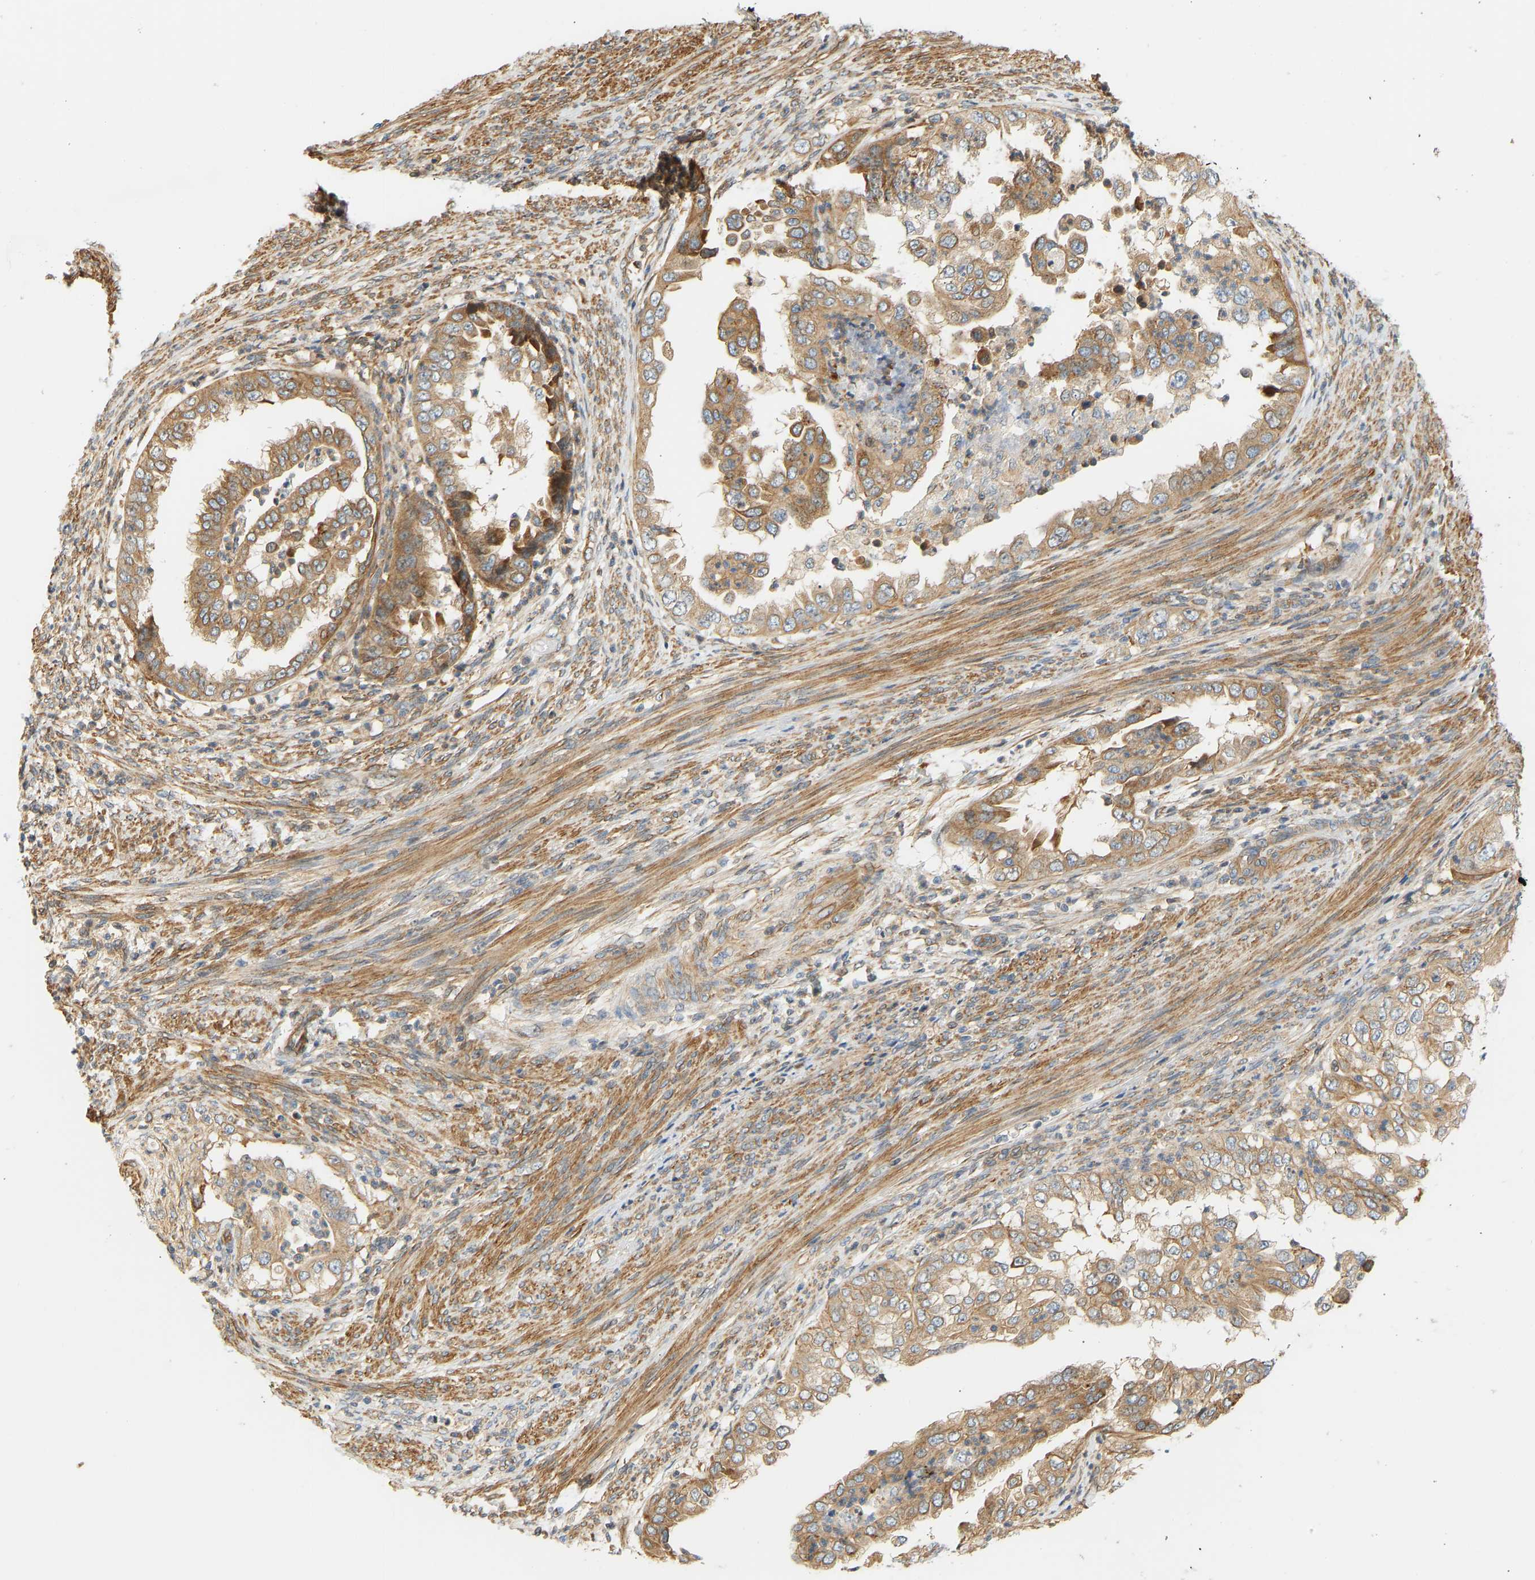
{"staining": {"intensity": "moderate", "quantity": "25%-75%", "location": "cytoplasmic/membranous"}, "tissue": "endometrial cancer", "cell_type": "Tumor cells", "image_type": "cancer", "snomed": [{"axis": "morphology", "description": "Adenocarcinoma, NOS"}, {"axis": "topography", "description": "Endometrium"}], "caption": "IHC of human endometrial cancer demonstrates medium levels of moderate cytoplasmic/membranous expression in approximately 25%-75% of tumor cells.", "gene": "CEP57", "patient": {"sex": "female", "age": 85}}